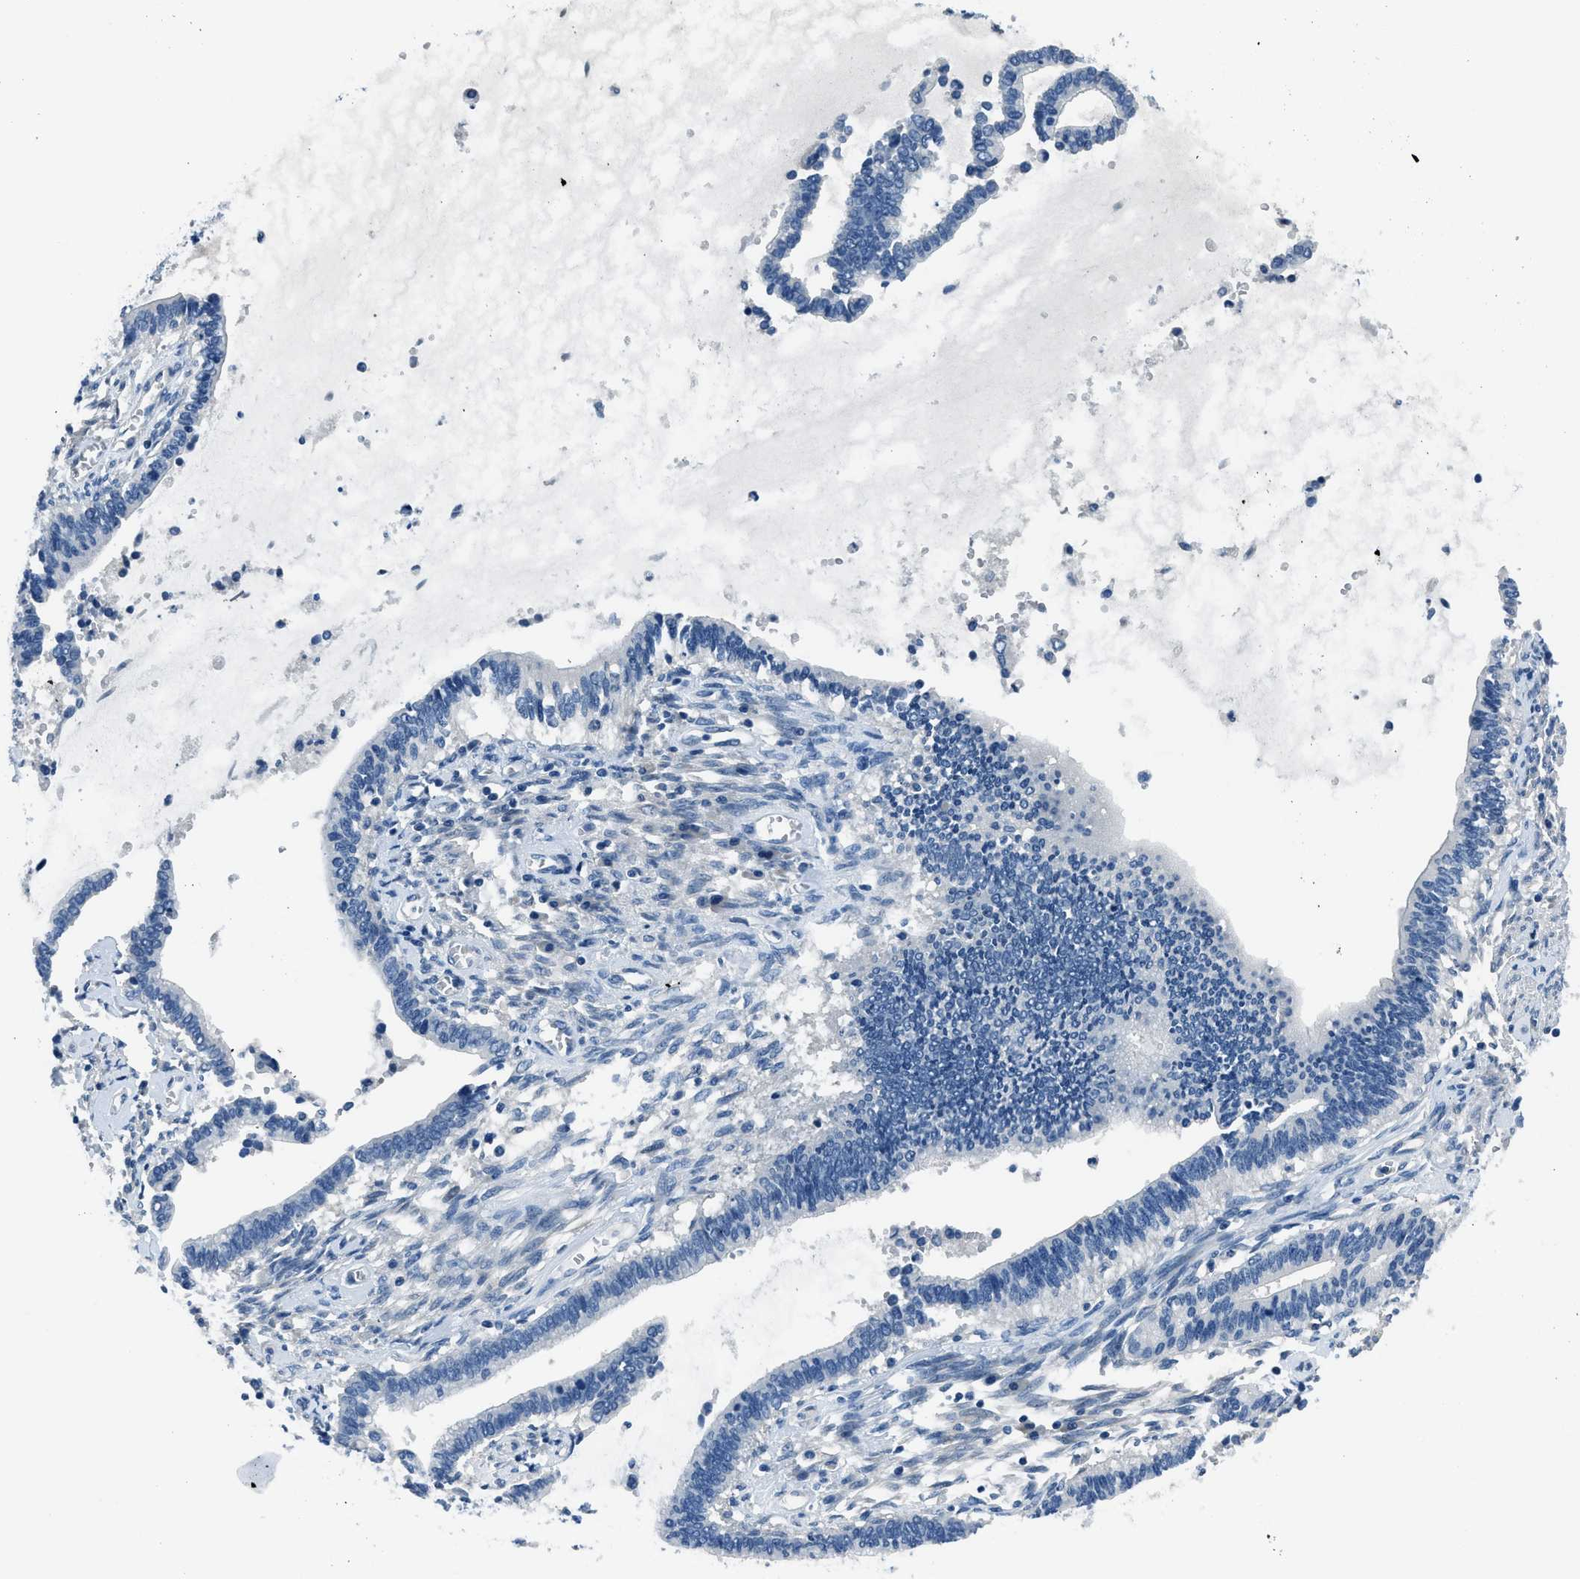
{"staining": {"intensity": "negative", "quantity": "none", "location": "none"}, "tissue": "cervical cancer", "cell_type": "Tumor cells", "image_type": "cancer", "snomed": [{"axis": "morphology", "description": "Adenocarcinoma, NOS"}, {"axis": "topography", "description": "Cervix"}], "caption": "A micrograph of human cervical cancer is negative for staining in tumor cells.", "gene": "GJA3", "patient": {"sex": "female", "age": 44}}